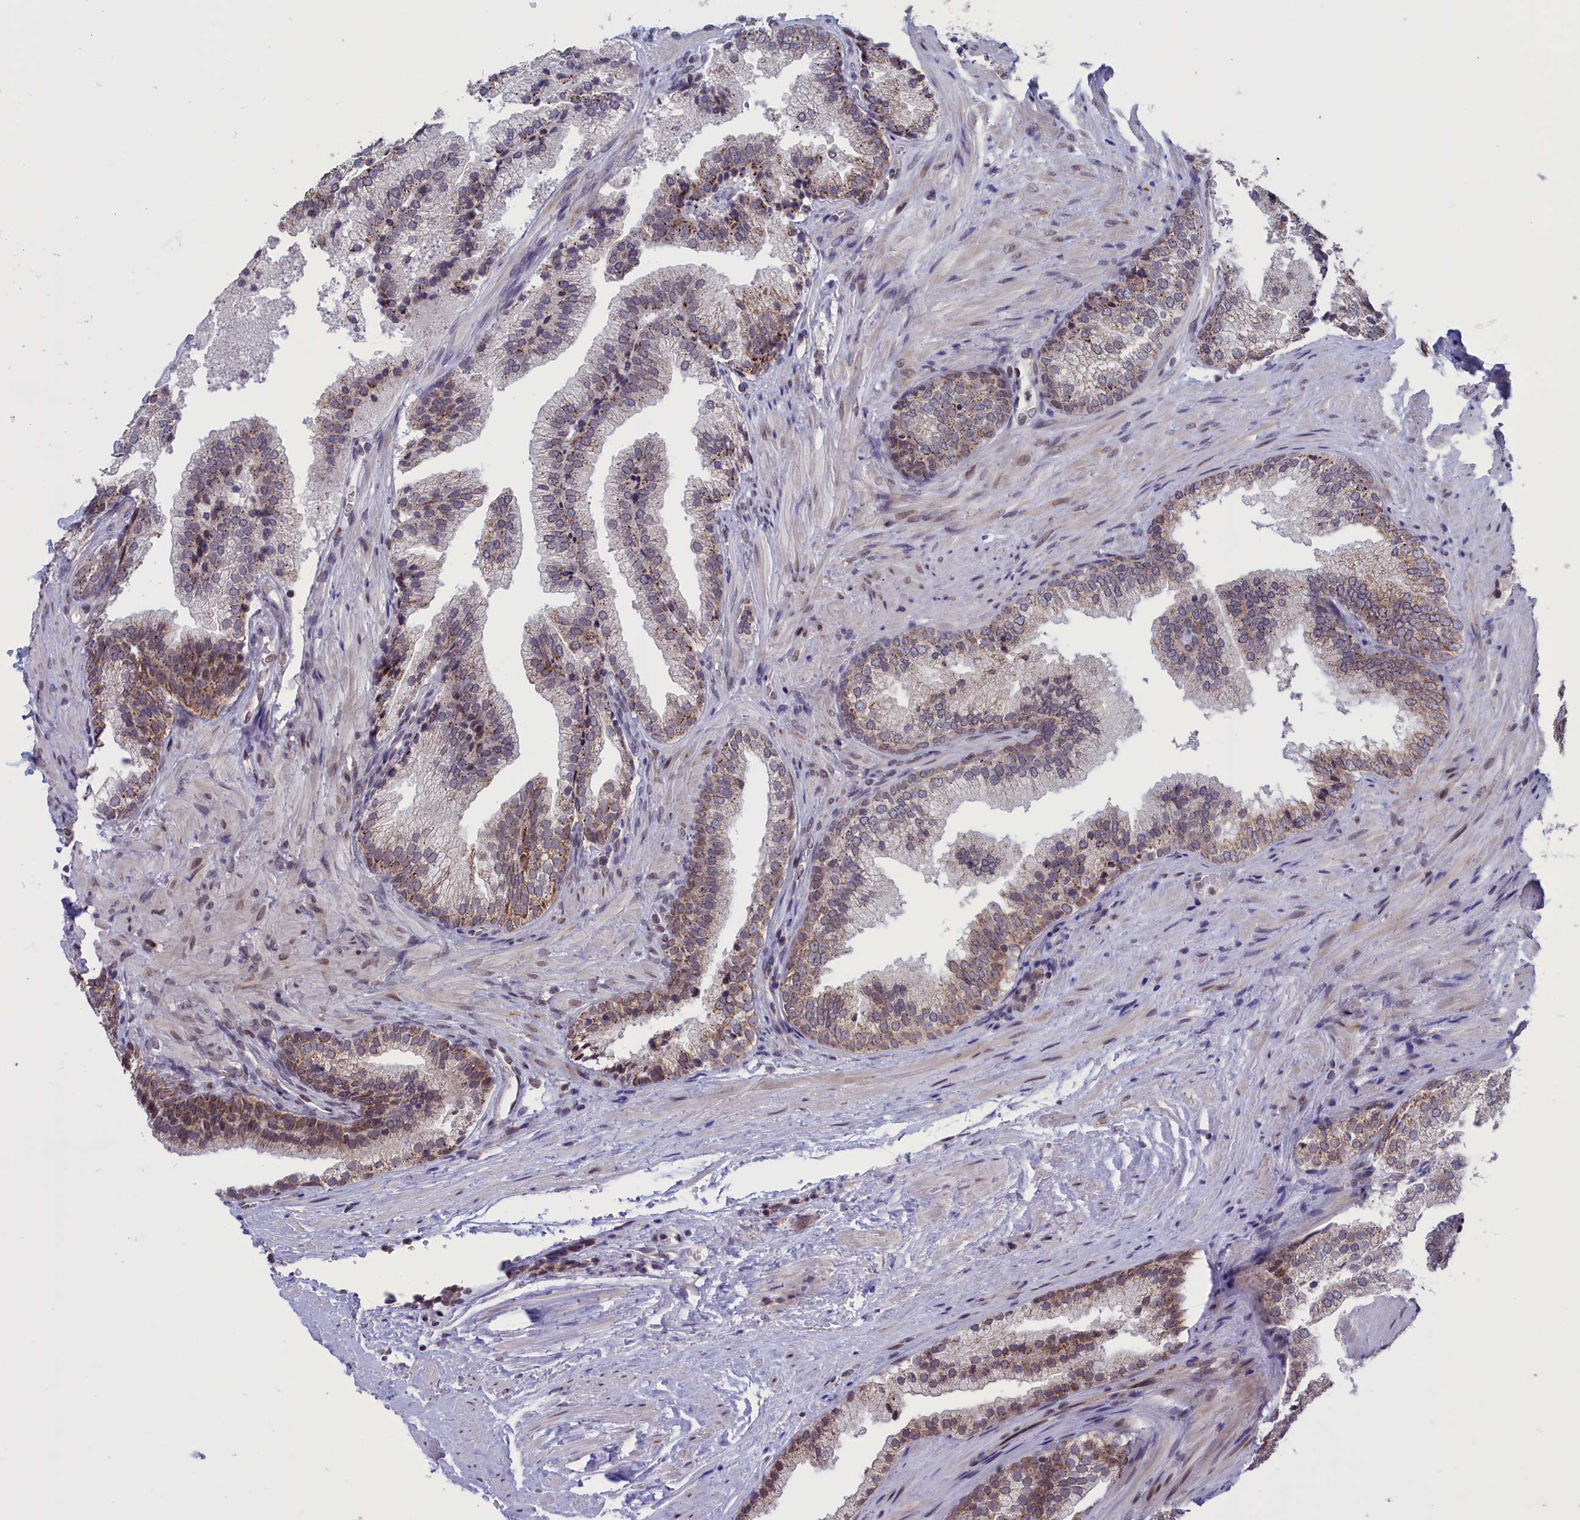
{"staining": {"intensity": "moderate", "quantity": "25%-75%", "location": "cytoplasmic/membranous"}, "tissue": "prostate", "cell_type": "Glandular cells", "image_type": "normal", "snomed": [{"axis": "morphology", "description": "Normal tissue, NOS"}, {"axis": "topography", "description": "Prostate"}], "caption": "The histopathology image exhibits immunohistochemical staining of unremarkable prostate. There is moderate cytoplasmic/membranous positivity is identified in approximately 25%-75% of glandular cells.", "gene": "PARS2", "patient": {"sex": "male", "age": 76}}